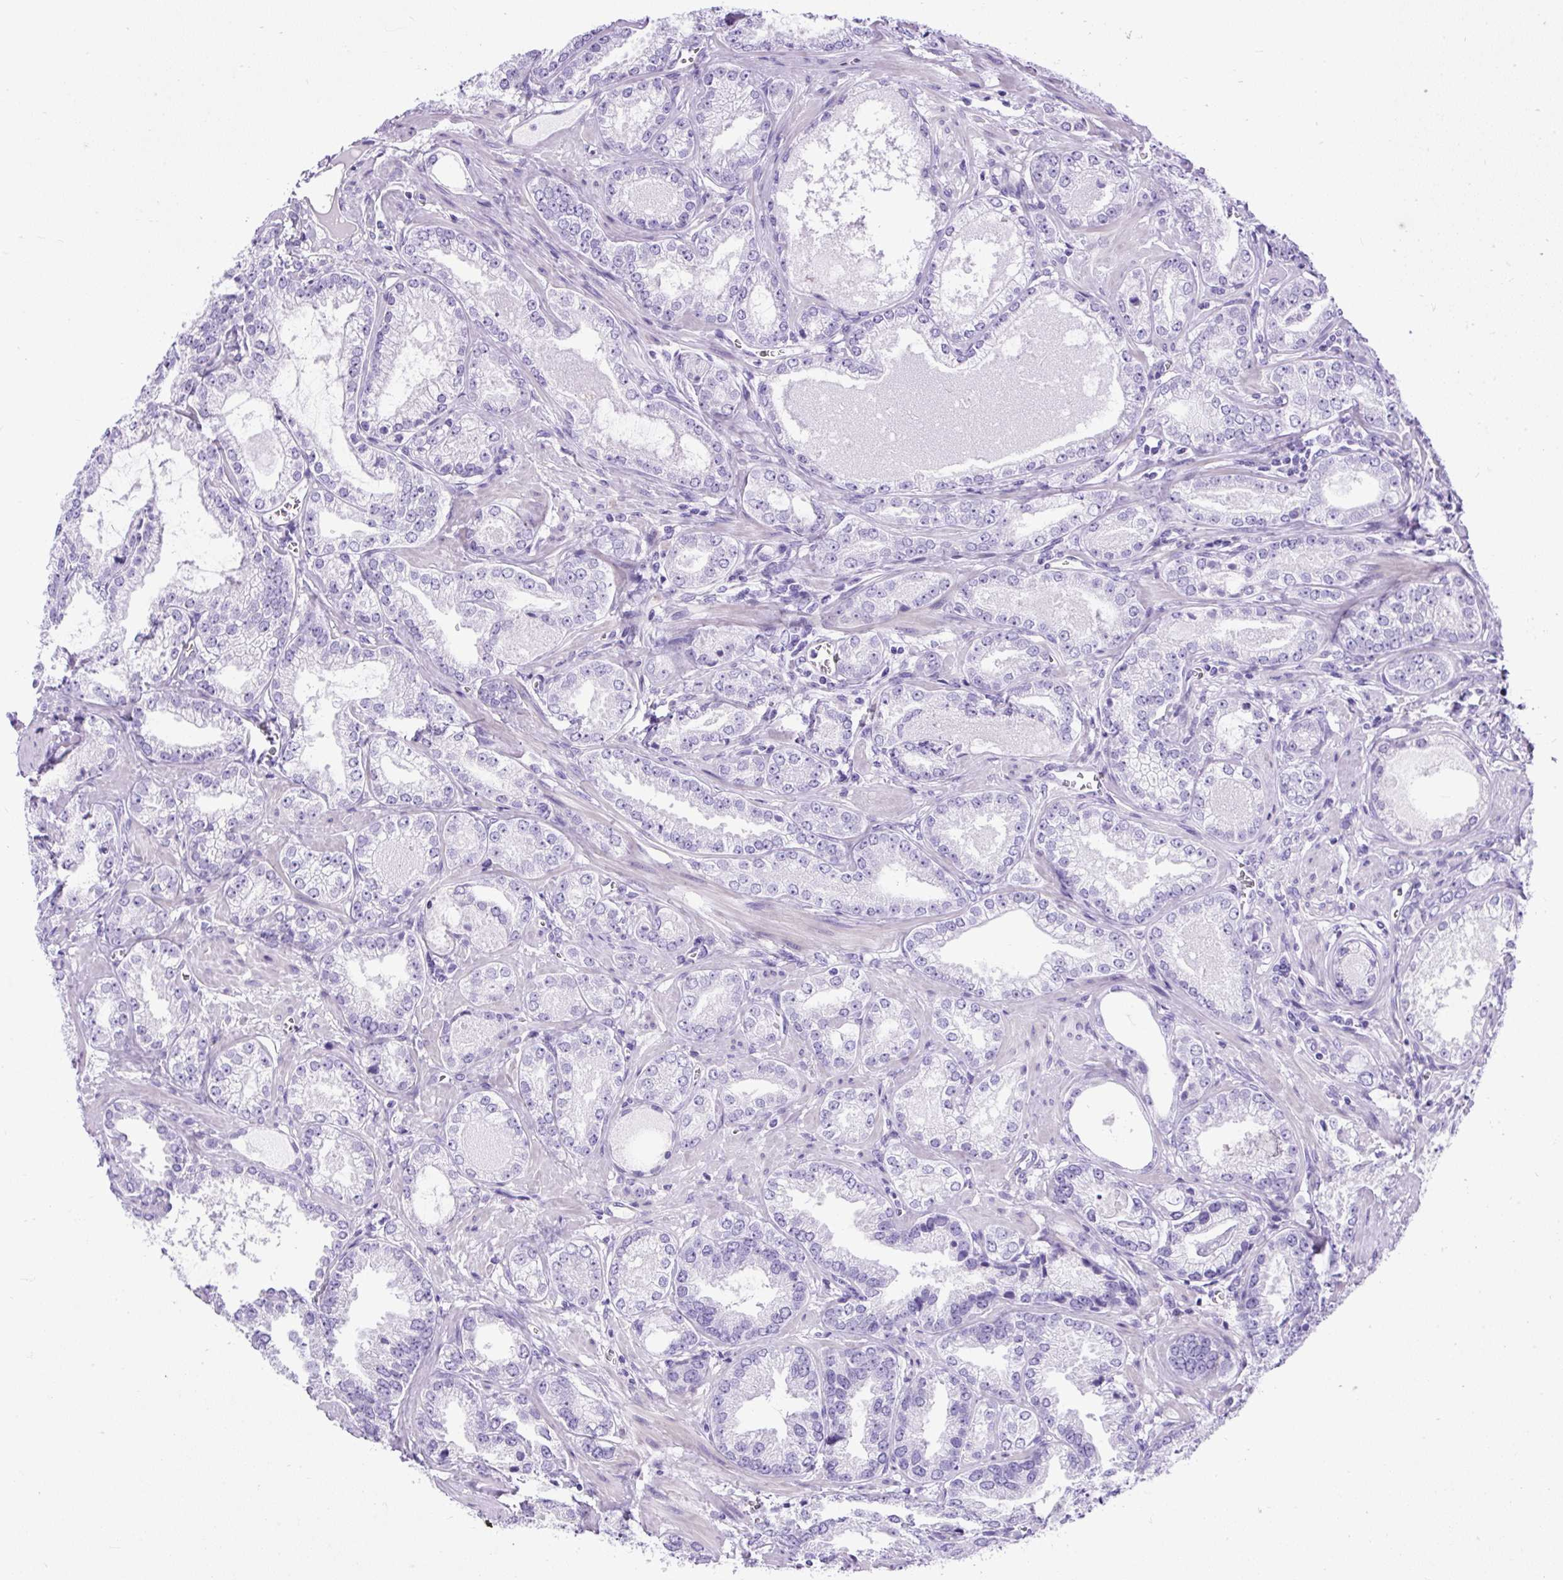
{"staining": {"intensity": "negative", "quantity": "none", "location": "none"}, "tissue": "prostate cancer", "cell_type": "Tumor cells", "image_type": "cancer", "snomed": [{"axis": "morphology", "description": "Adenocarcinoma, Medium grade"}, {"axis": "topography", "description": "Prostate"}], "caption": "A photomicrograph of prostate cancer (medium-grade adenocarcinoma) stained for a protein reveals no brown staining in tumor cells.", "gene": "UPP1", "patient": {"sex": "male", "age": 57}}